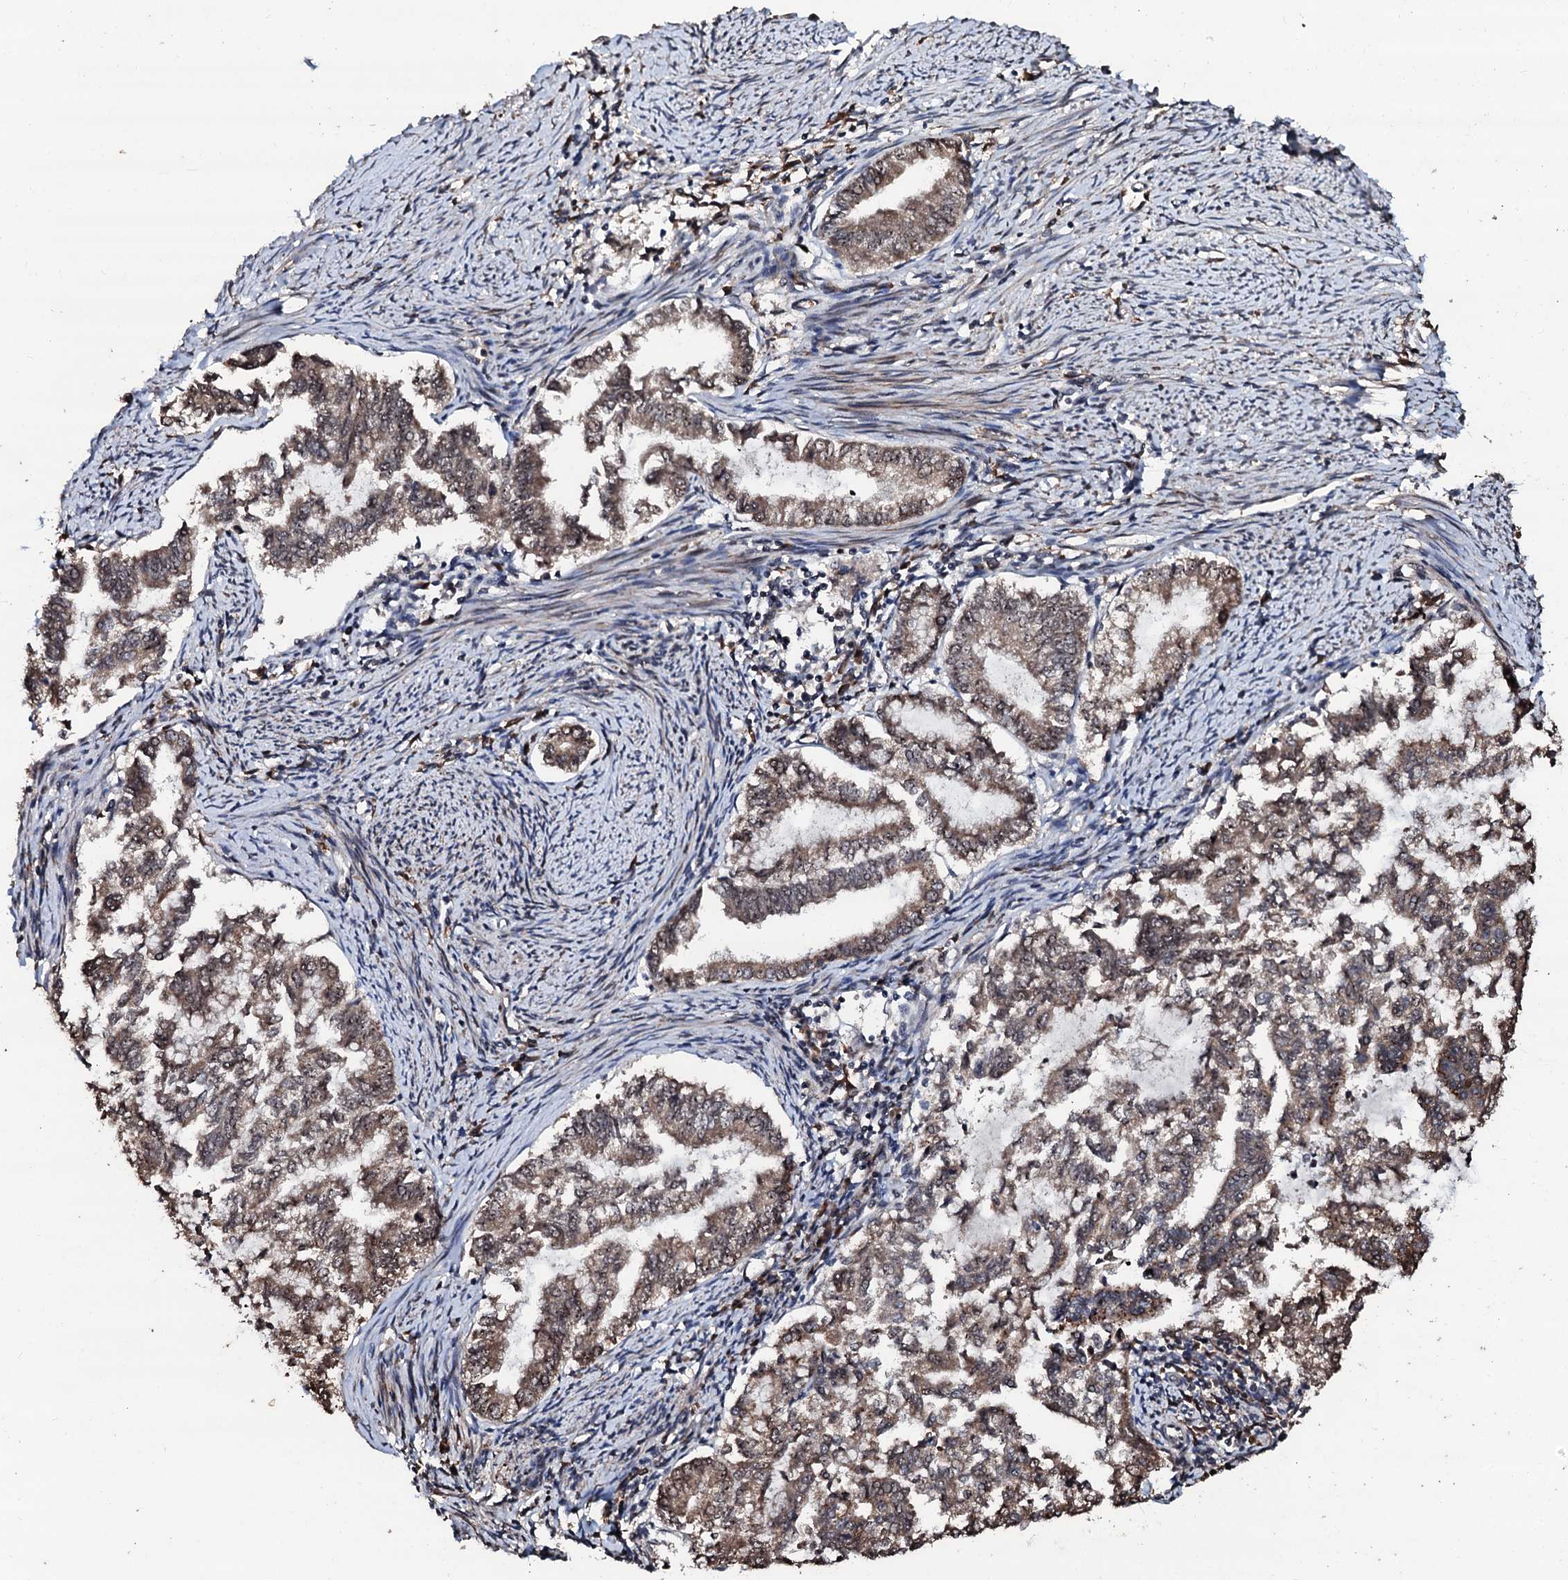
{"staining": {"intensity": "moderate", "quantity": ">75%", "location": "cytoplasmic/membranous"}, "tissue": "endometrial cancer", "cell_type": "Tumor cells", "image_type": "cancer", "snomed": [{"axis": "morphology", "description": "Adenocarcinoma, NOS"}, {"axis": "topography", "description": "Endometrium"}], "caption": "Protein staining reveals moderate cytoplasmic/membranous expression in approximately >75% of tumor cells in endometrial cancer (adenocarcinoma). Nuclei are stained in blue.", "gene": "SUPT7L", "patient": {"sex": "female", "age": 79}}